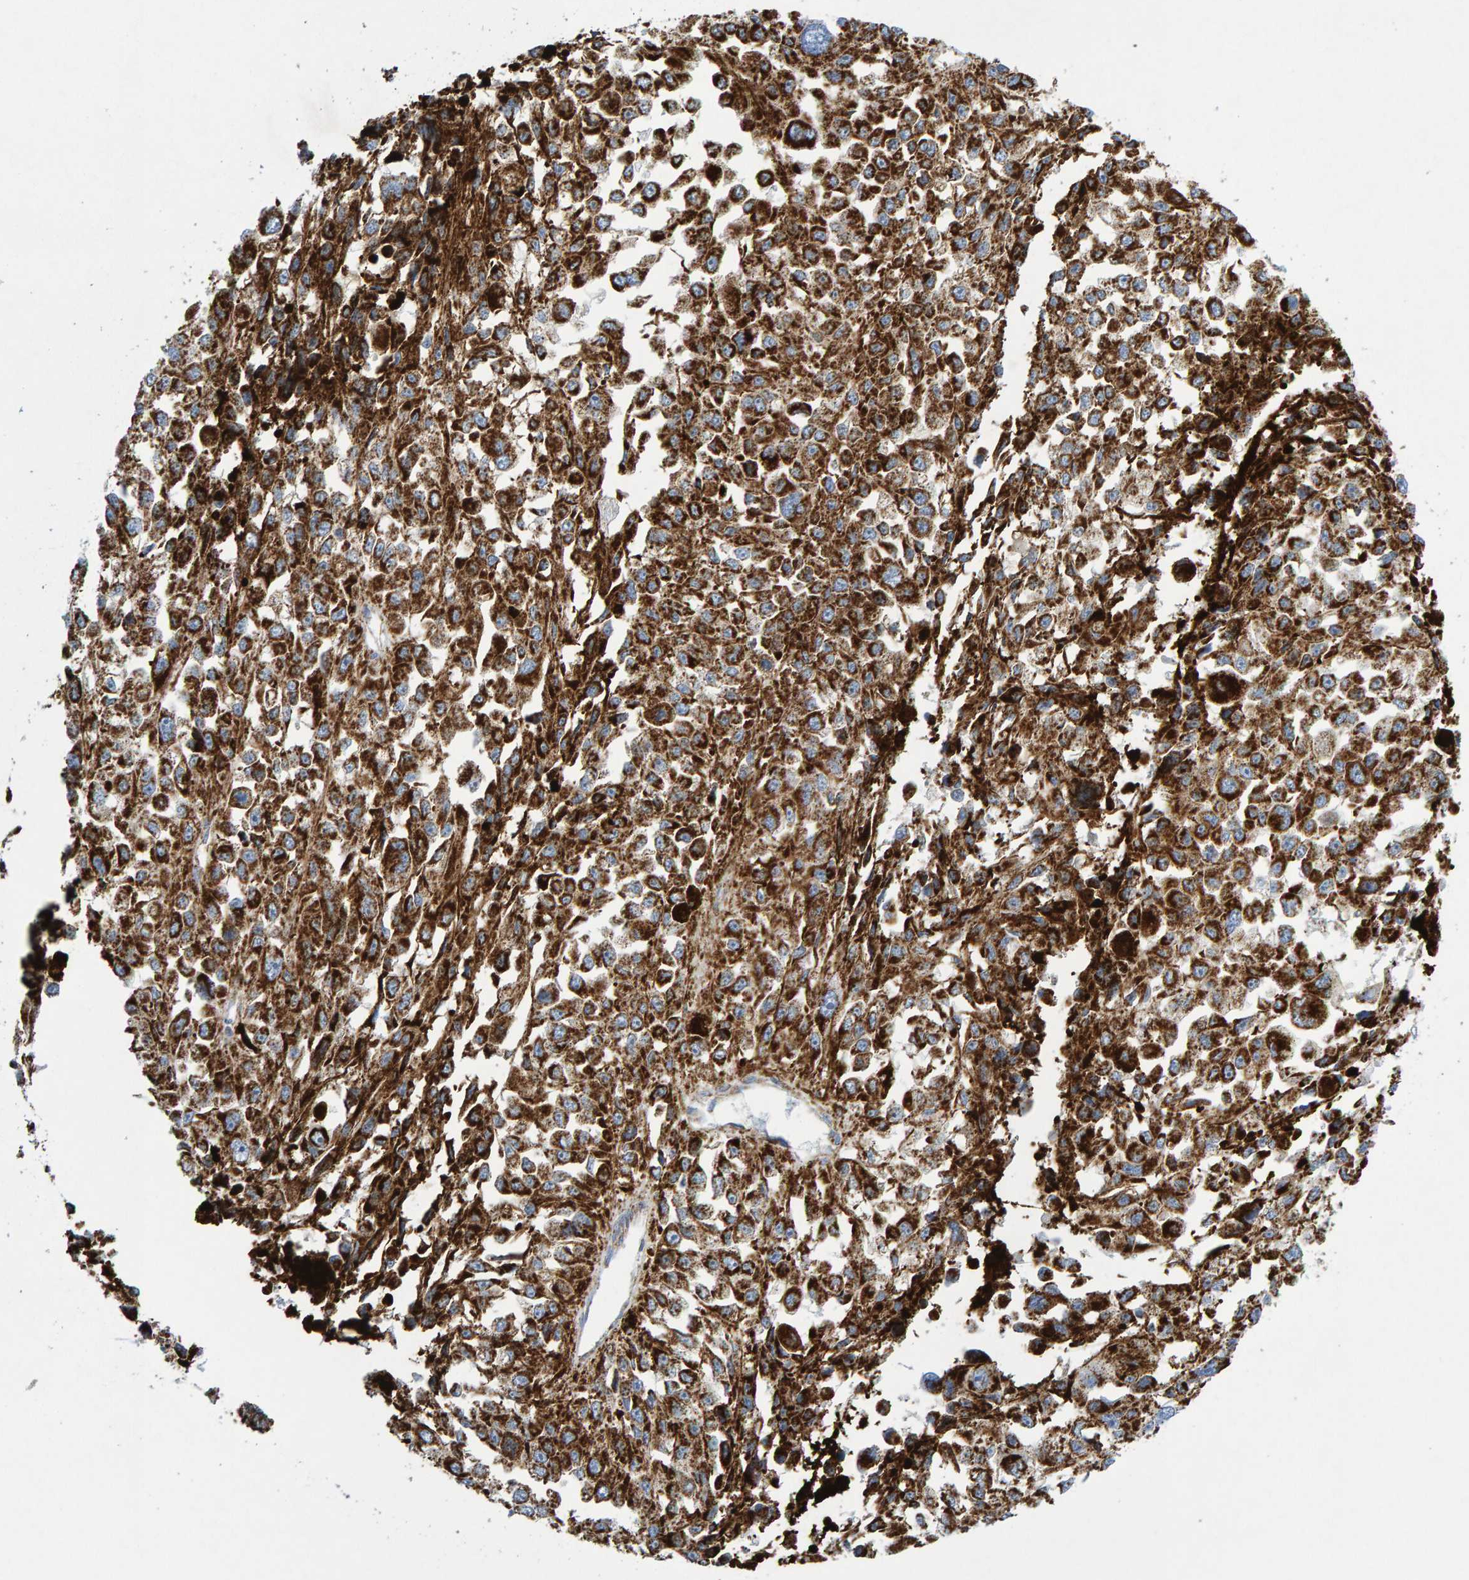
{"staining": {"intensity": "strong", "quantity": ">75%", "location": "cytoplasmic/membranous"}, "tissue": "melanoma", "cell_type": "Tumor cells", "image_type": "cancer", "snomed": [{"axis": "morphology", "description": "Malignant melanoma, Metastatic site"}, {"axis": "topography", "description": "Lymph node"}], "caption": "Immunohistochemistry (IHC) (DAB (3,3'-diaminobenzidine)) staining of human melanoma shows strong cytoplasmic/membranous protein expression in approximately >75% of tumor cells.", "gene": "GGTA1", "patient": {"sex": "male", "age": 59}}